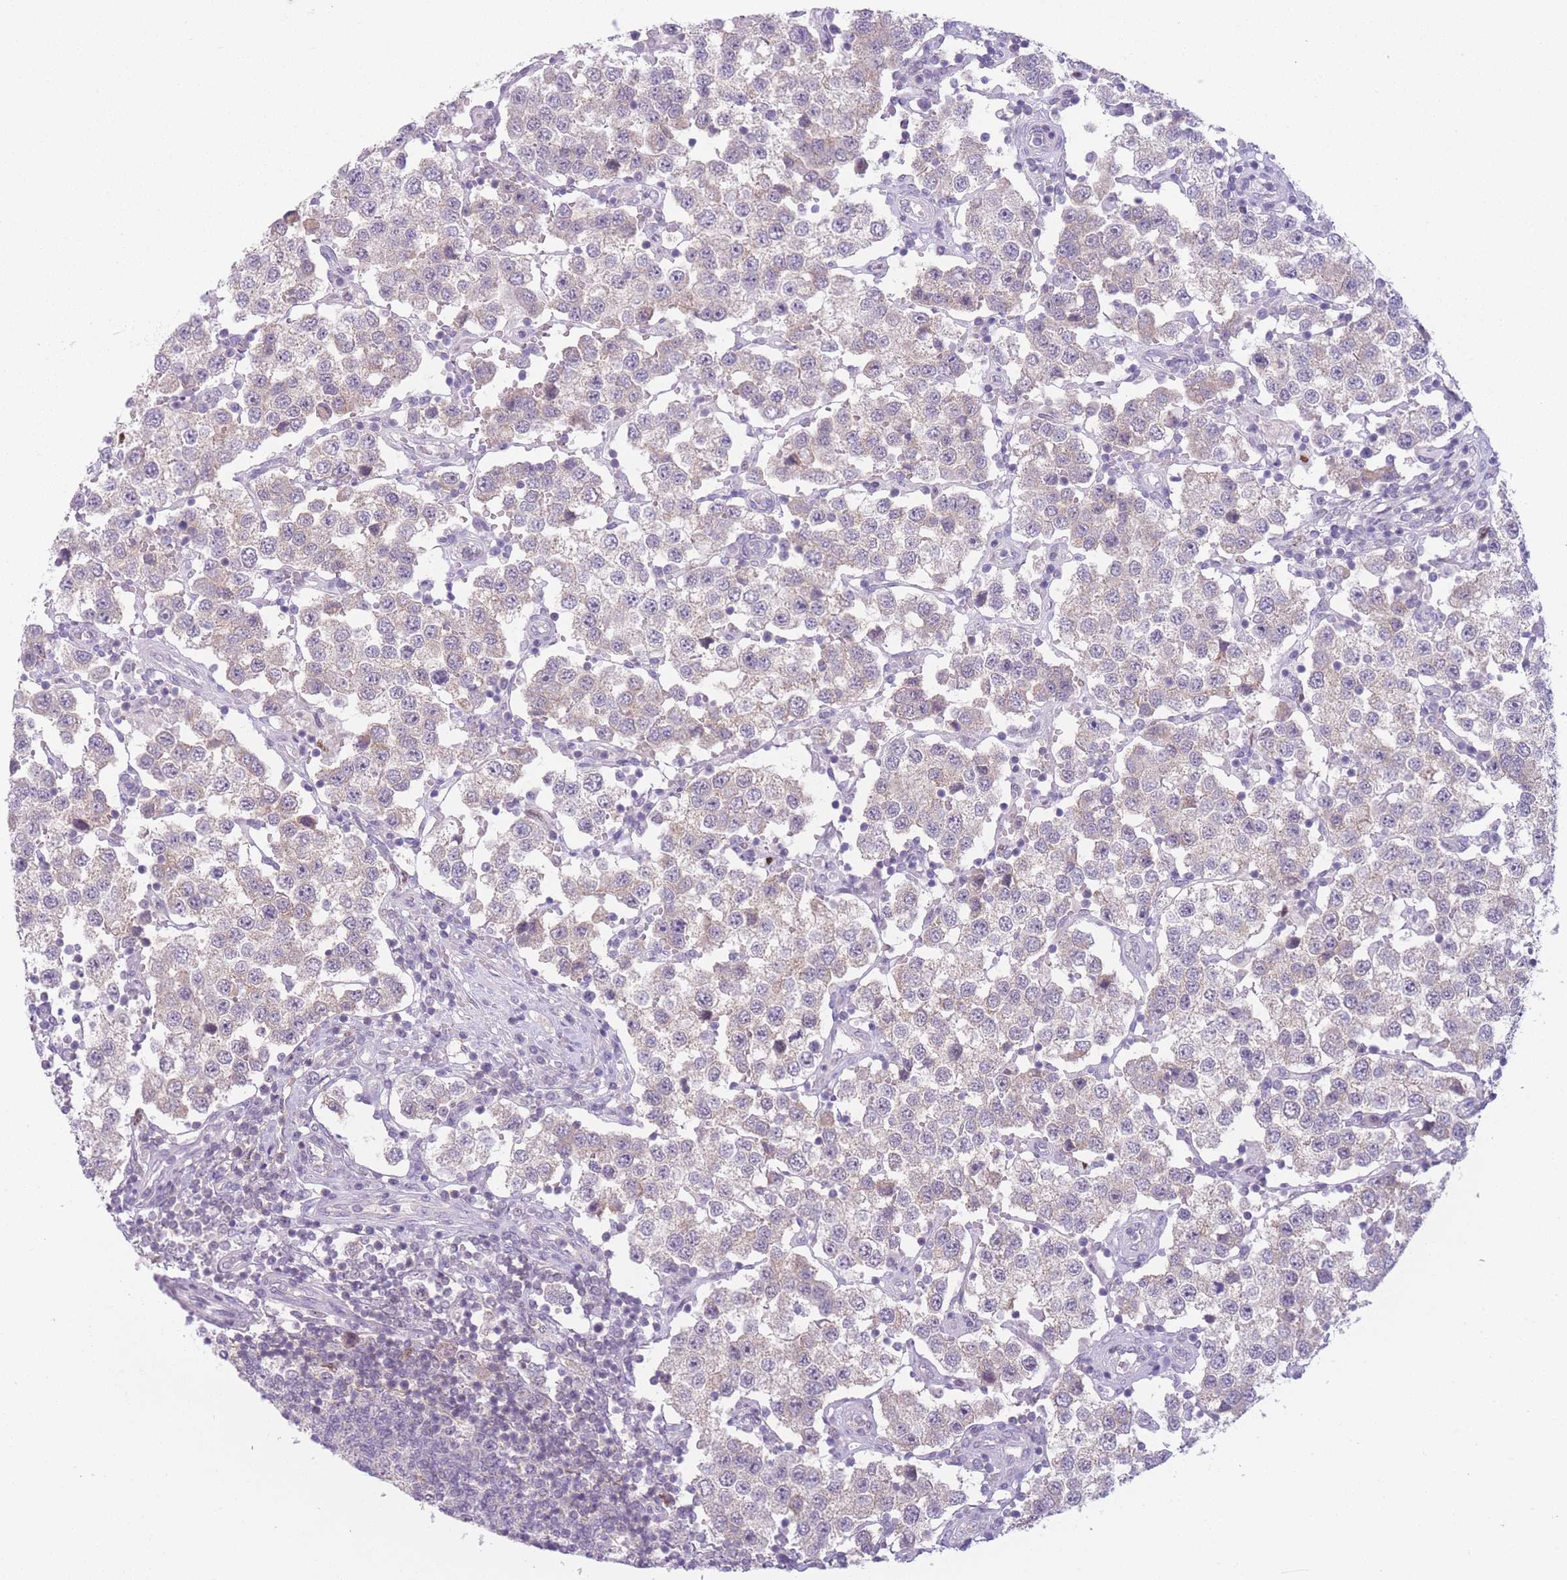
{"staining": {"intensity": "weak", "quantity": "<25%", "location": "cytoplasmic/membranous"}, "tissue": "testis cancer", "cell_type": "Tumor cells", "image_type": "cancer", "snomed": [{"axis": "morphology", "description": "Seminoma, NOS"}, {"axis": "topography", "description": "Testis"}], "caption": "IHC photomicrograph of neoplastic tissue: testis seminoma stained with DAB (3,3'-diaminobenzidine) shows no significant protein expression in tumor cells.", "gene": "ZNF439", "patient": {"sex": "male", "age": 37}}